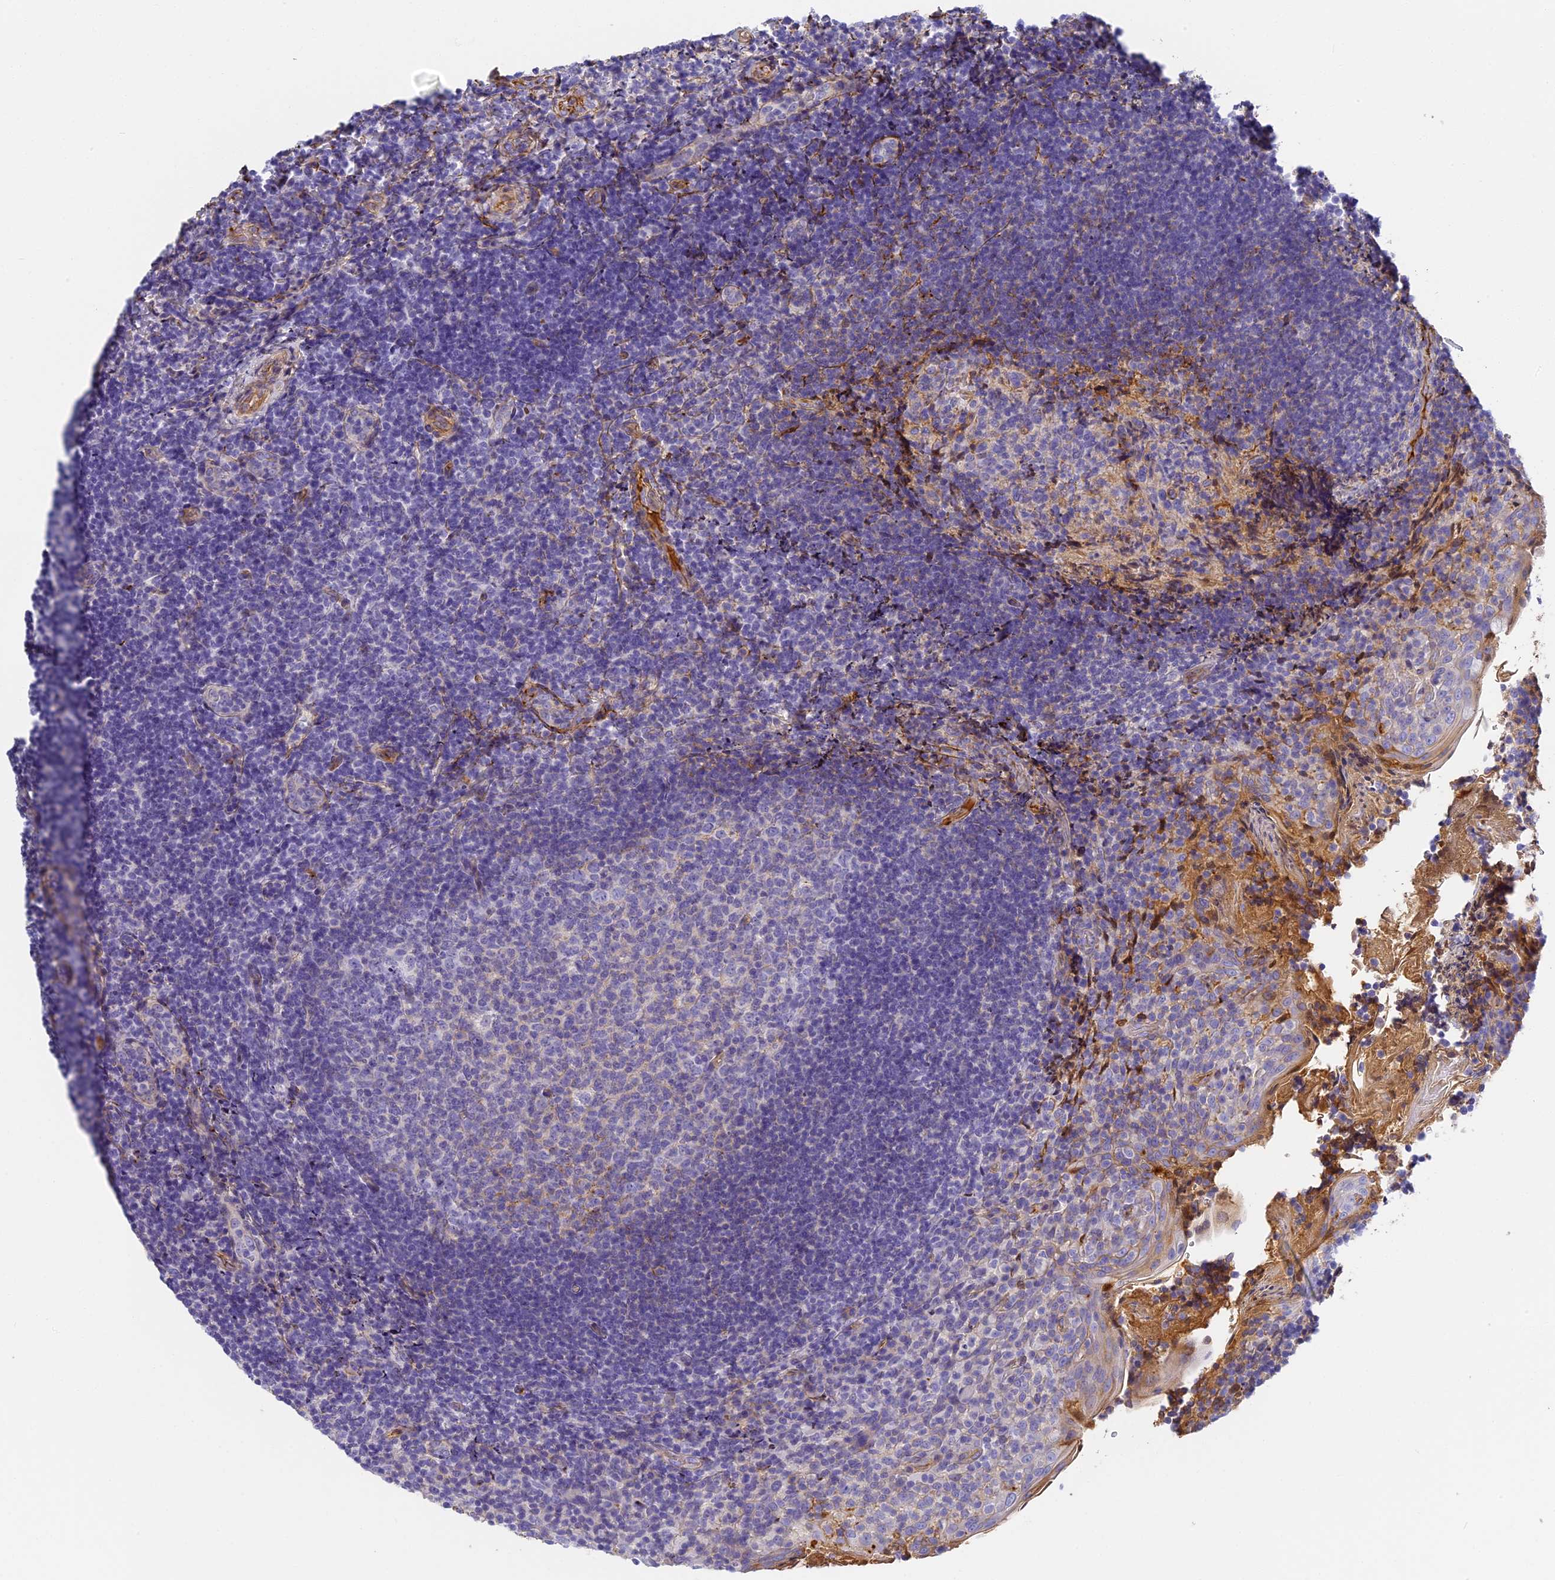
{"staining": {"intensity": "negative", "quantity": "none", "location": "none"}, "tissue": "tonsil", "cell_type": "Germinal center cells", "image_type": "normal", "snomed": [{"axis": "morphology", "description": "Normal tissue, NOS"}, {"axis": "topography", "description": "Tonsil"}], "caption": "This is an immunohistochemistry (IHC) image of unremarkable human tonsil. There is no expression in germinal center cells.", "gene": "ITIH1", "patient": {"sex": "female", "age": 10}}